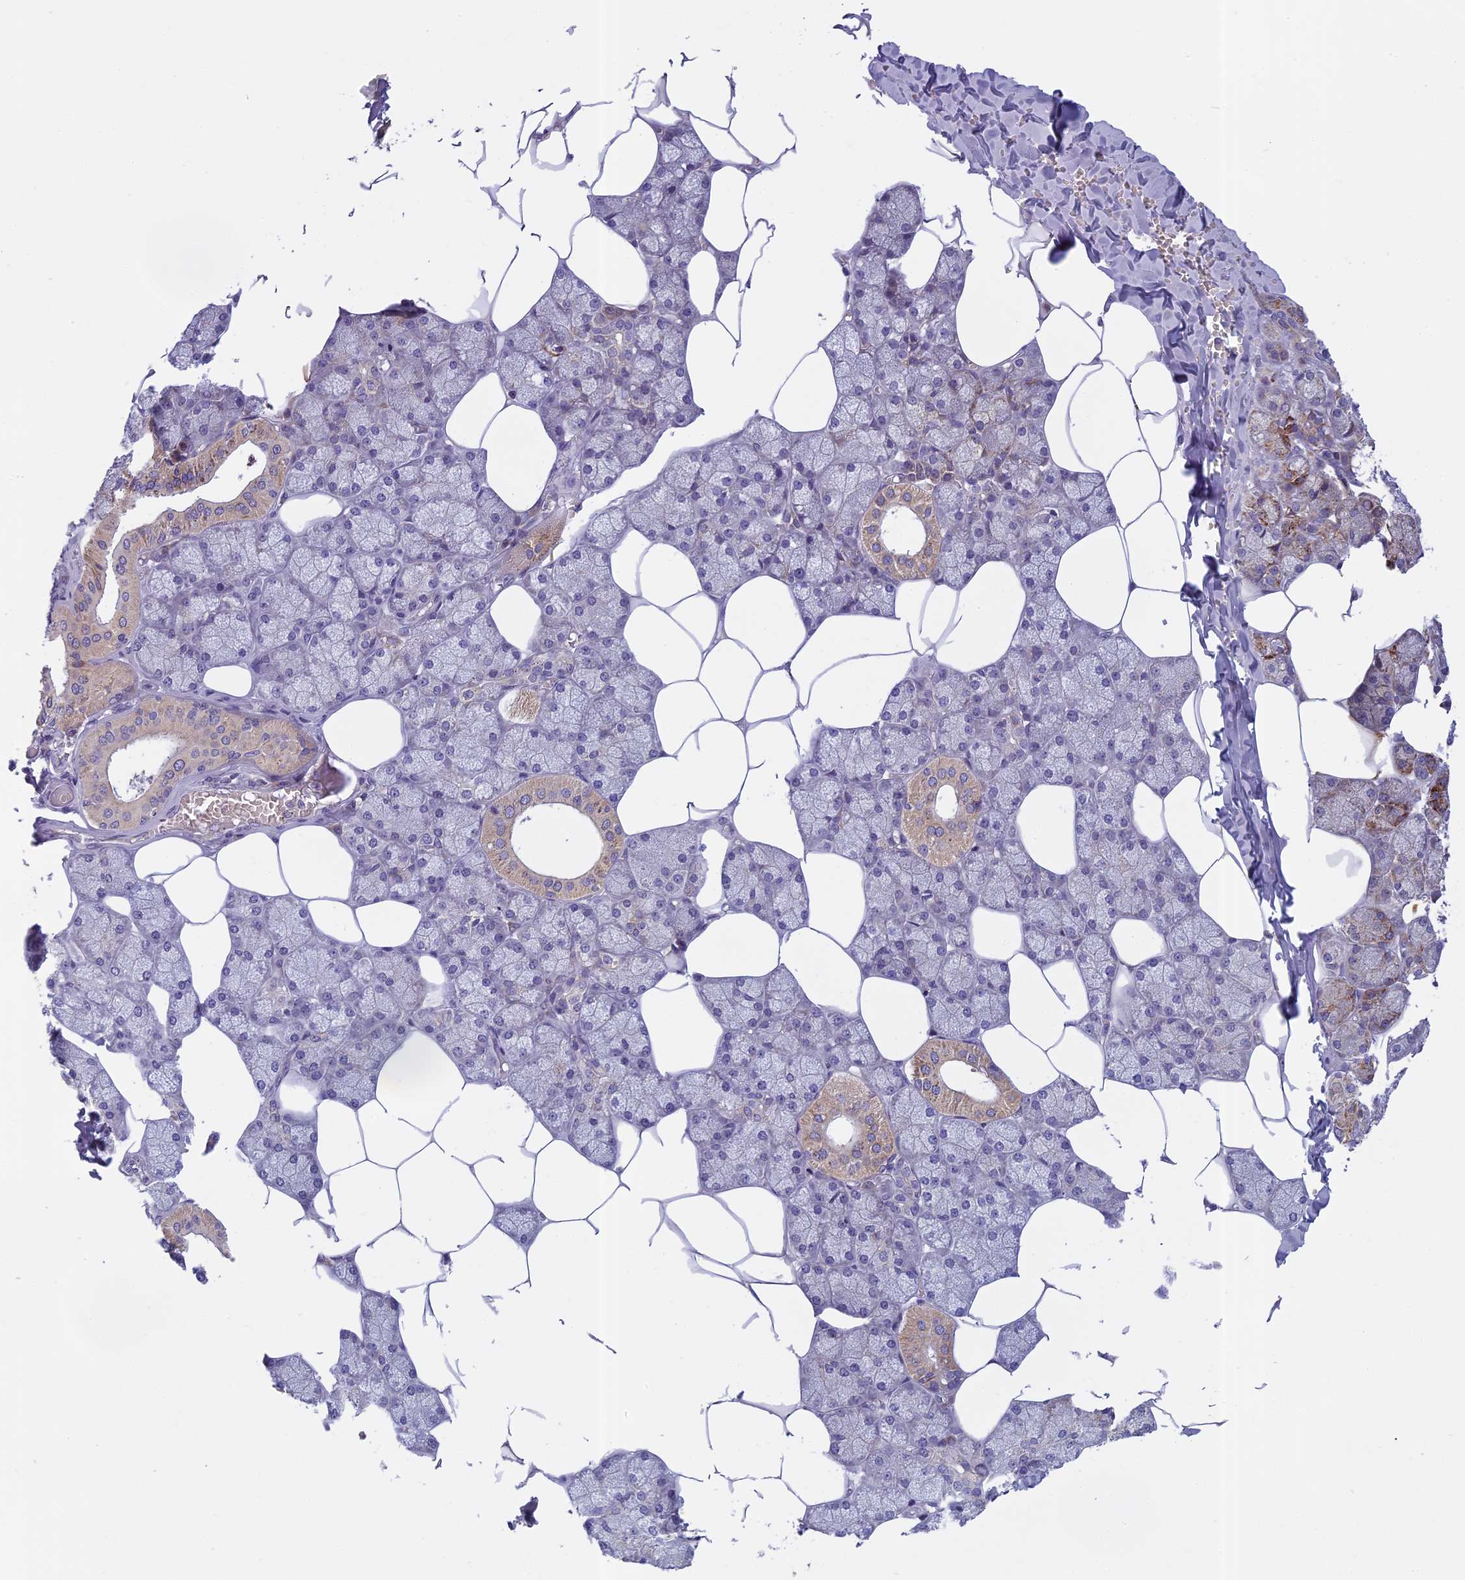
{"staining": {"intensity": "moderate", "quantity": "25%-75%", "location": "cytoplasmic/membranous"}, "tissue": "salivary gland", "cell_type": "Glandular cells", "image_type": "normal", "snomed": [{"axis": "morphology", "description": "Normal tissue, NOS"}, {"axis": "topography", "description": "Salivary gland"}], "caption": "Immunohistochemical staining of benign salivary gland demonstrates moderate cytoplasmic/membranous protein staining in about 25%-75% of glandular cells.", "gene": "SEMA7A", "patient": {"sex": "male", "age": 62}}